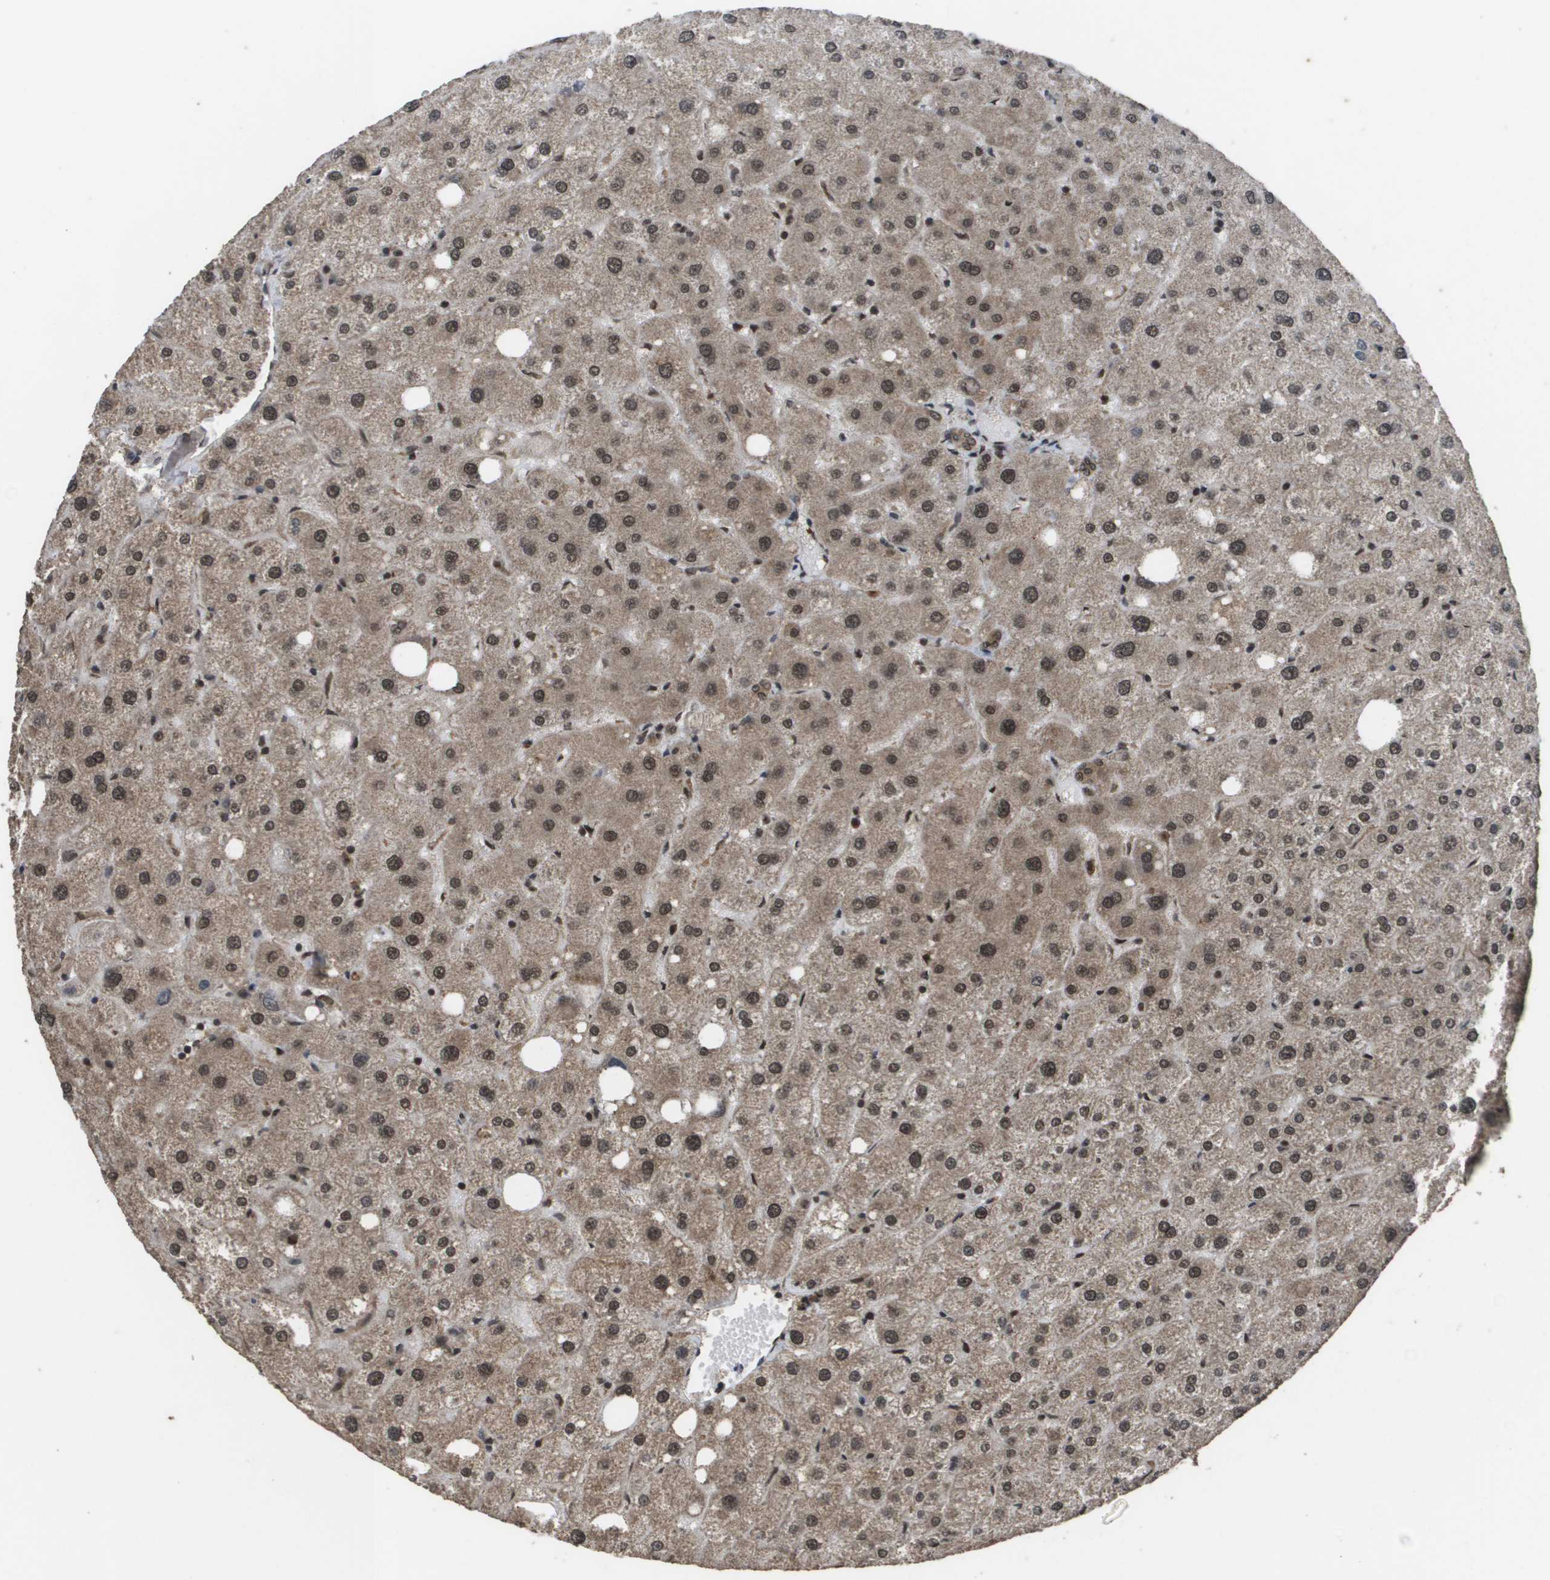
{"staining": {"intensity": "moderate", "quantity": ">75%", "location": "cytoplasmic/membranous,nuclear"}, "tissue": "liver", "cell_type": "Cholangiocytes", "image_type": "normal", "snomed": [{"axis": "morphology", "description": "Normal tissue, NOS"}, {"axis": "topography", "description": "Liver"}], "caption": "DAB immunohistochemical staining of benign human liver exhibits moderate cytoplasmic/membranous,nuclear protein staining in approximately >75% of cholangiocytes. The staining is performed using DAB (3,3'-diaminobenzidine) brown chromogen to label protein expression. The nuclei are counter-stained blue using hematoxylin.", "gene": "AXIN2", "patient": {"sex": "male", "age": 73}}